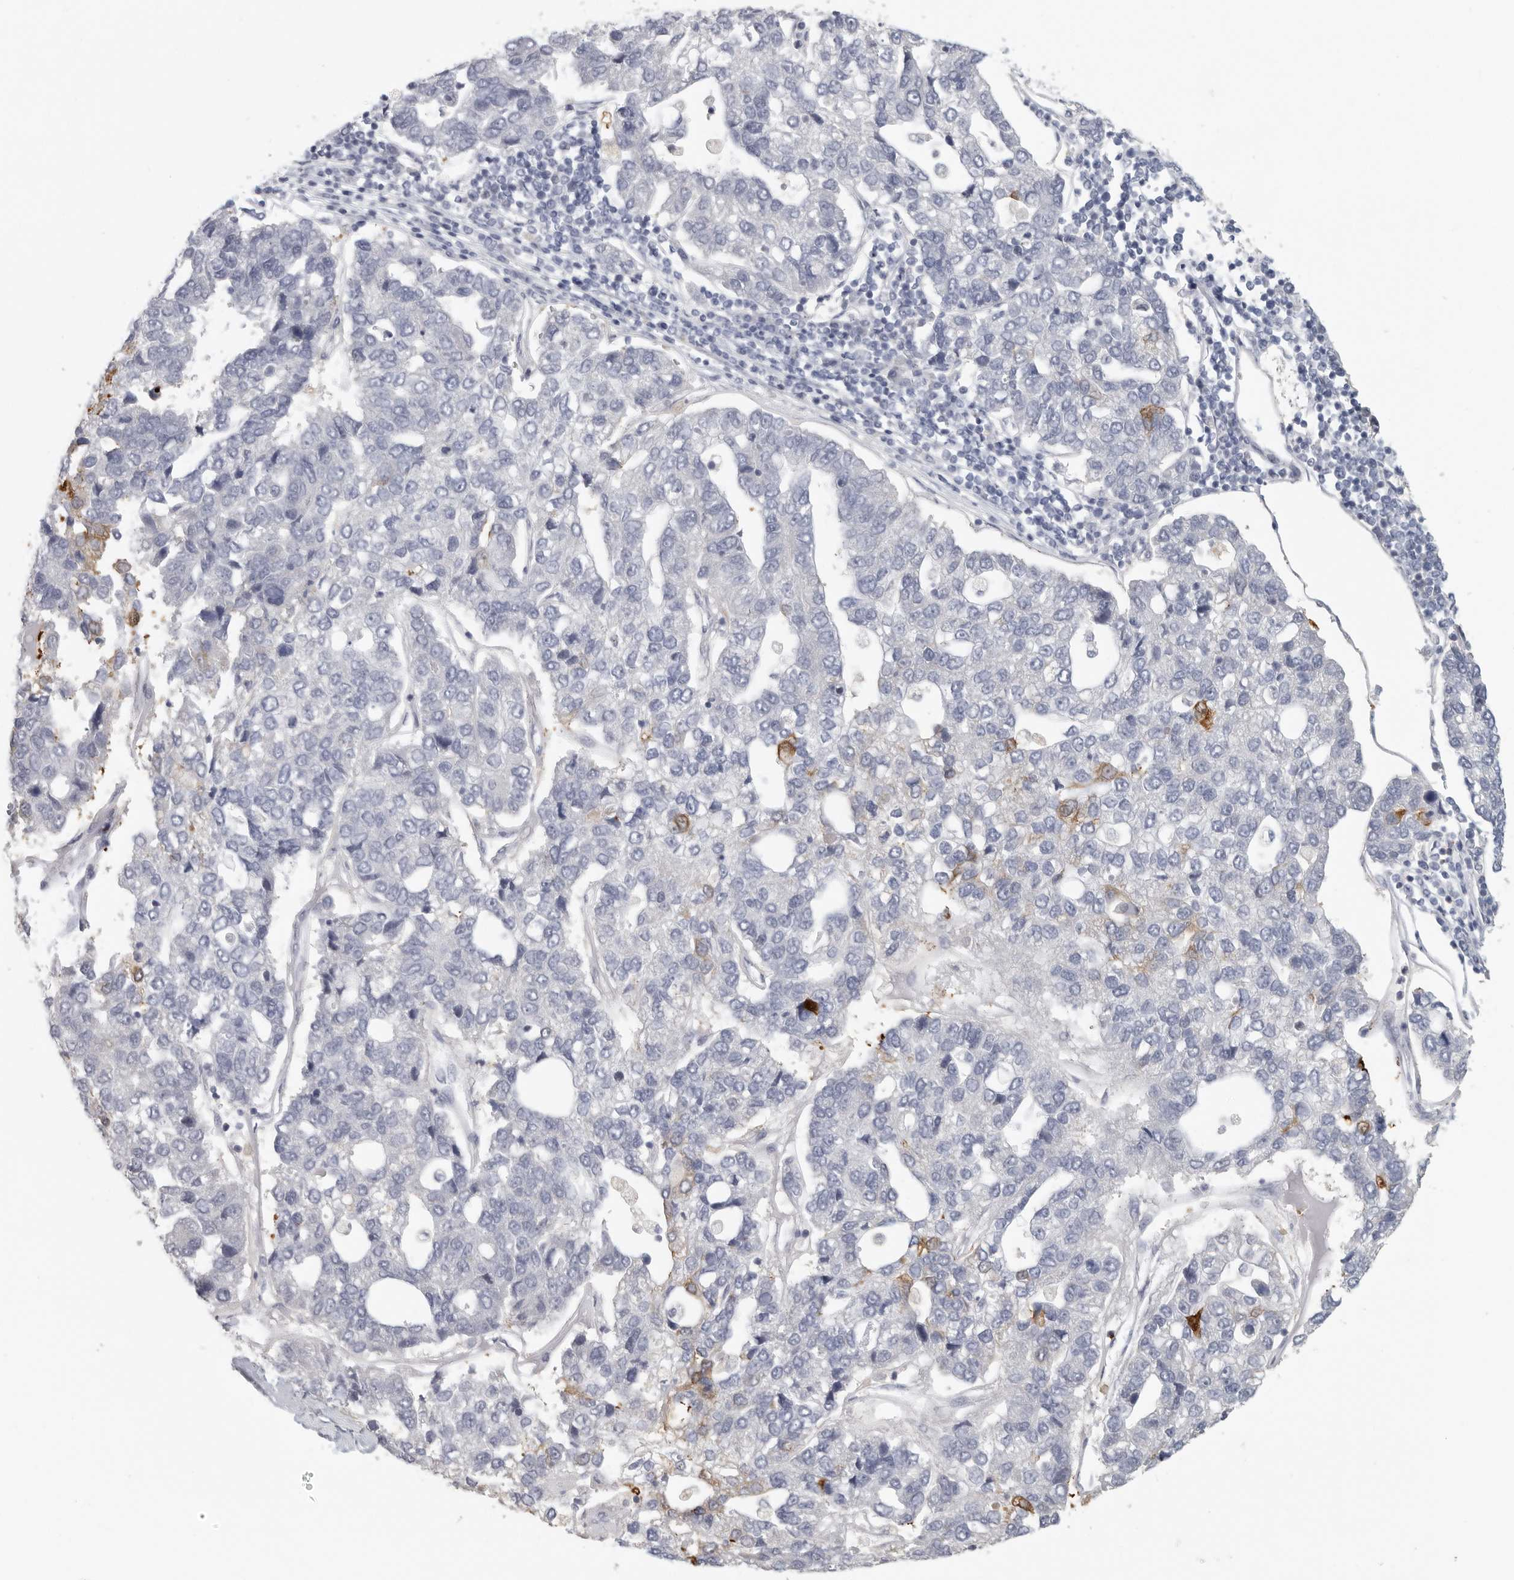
{"staining": {"intensity": "moderate", "quantity": "<25%", "location": "cytoplasmic/membranous"}, "tissue": "pancreatic cancer", "cell_type": "Tumor cells", "image_type": "cancer", "snomed": [{"axis": "morphology", "description": "Adenocarcinoma, NOS"}, {"axis": "topography", "description": "Pancreas"}], "caption": "IHC micrograph of neoplastic tissue: pancreatic cancer stained using immunohistochemistry shows low levels of moderate protein expression localized specifically in the cytoplasmic/membranous of tumor cells, appearing as a cytoplasmic/membranous brown color.", "gene": "DNAJC11", "patient": {"sex": "female", "age": 61}}